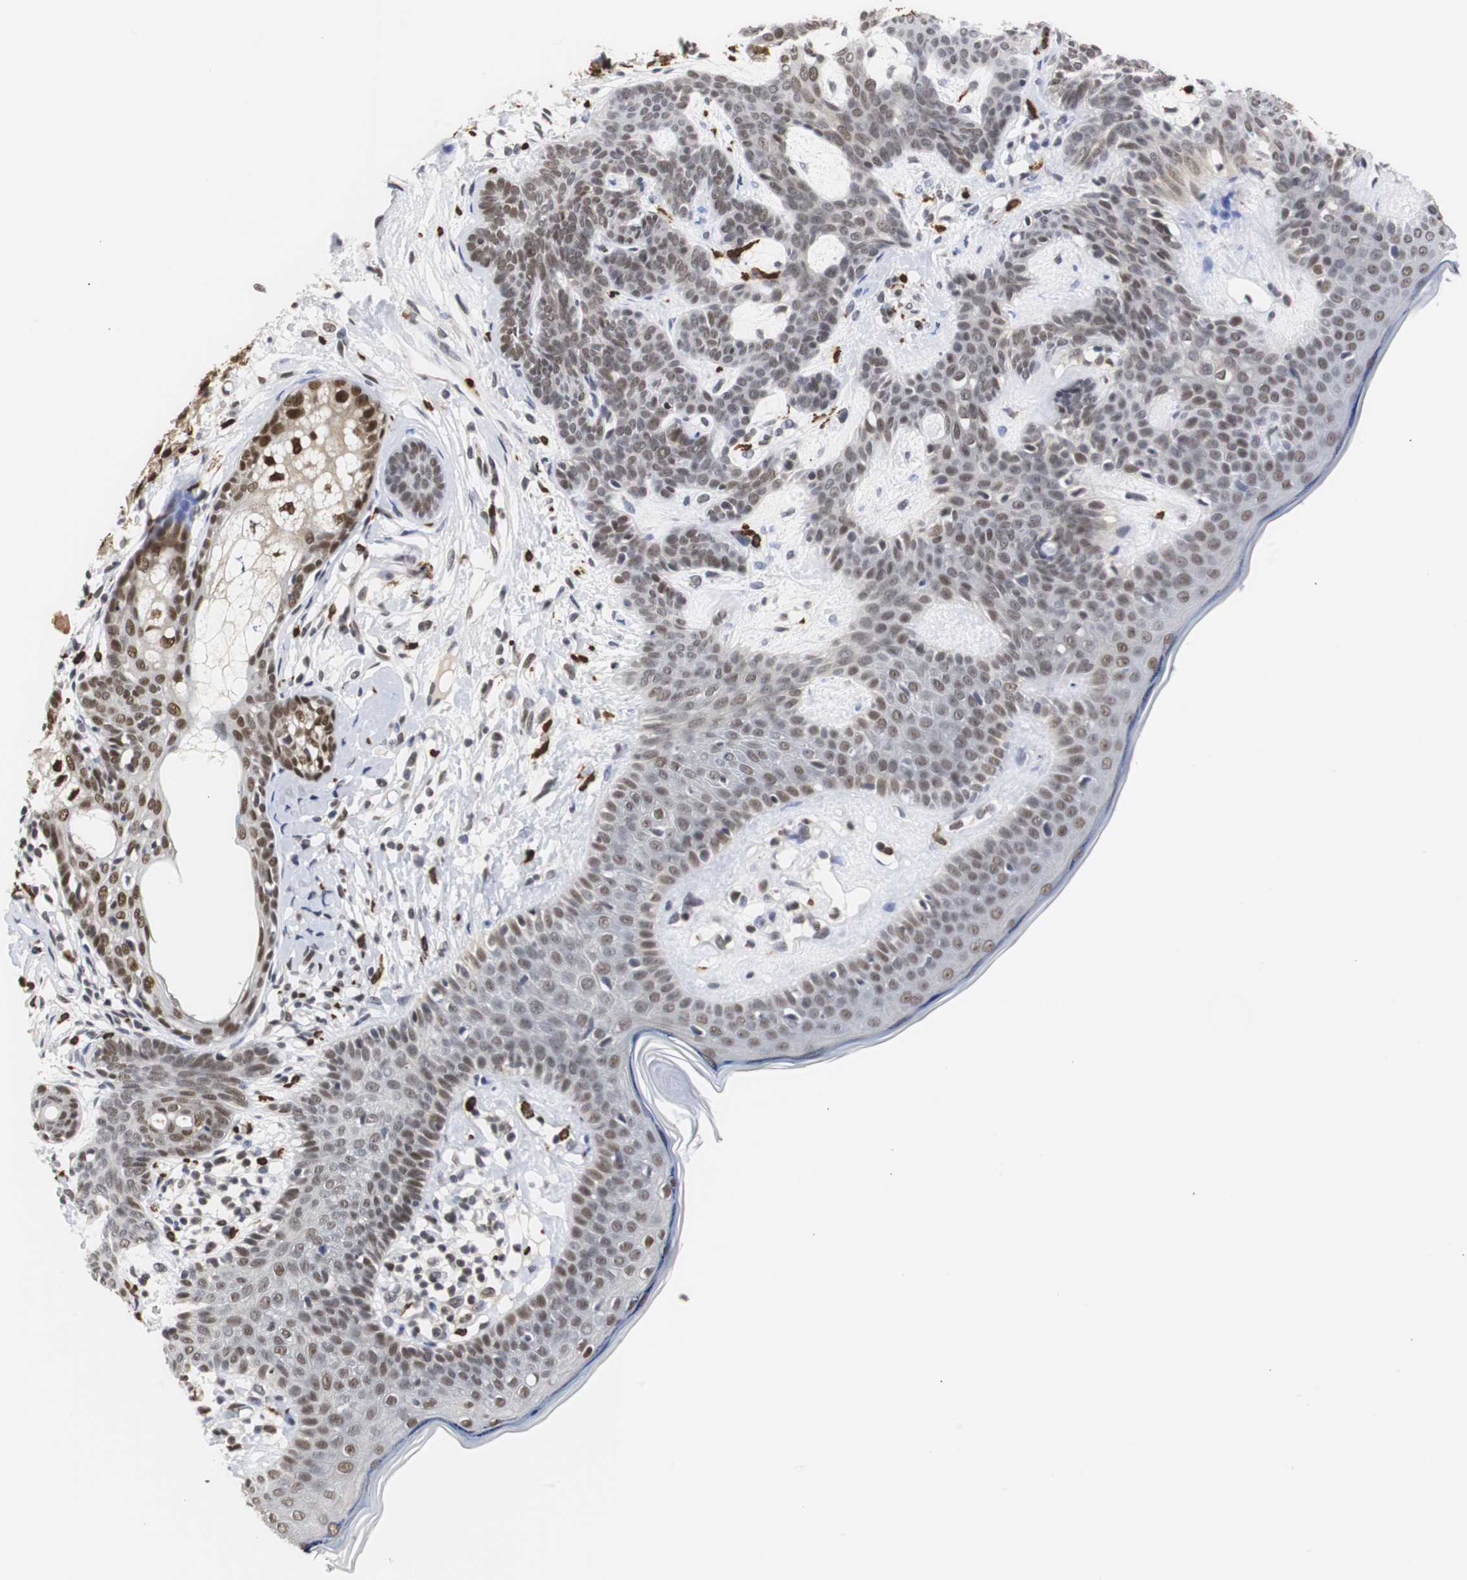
{"staining": {"intensity": "moderate", "quantity": ">75%", "location": "nuclear"}, "tissue": "skin cancer", "cell_type": "Tumor cells", "image_type": "cancer", "snomed": [{"axis": "morphology", "description": "Developmental malformation"}, {"axis": "morphology", "description": "Basal cell carcinoma"}, {"axis": "topography", "description": "Skin"}], "caption": "Human skin cancer stained with a protein marker shows moderate staining in tumor cells.", "gene": "ZFC3H1", "patient": {"sex": "female", "age": 62}}